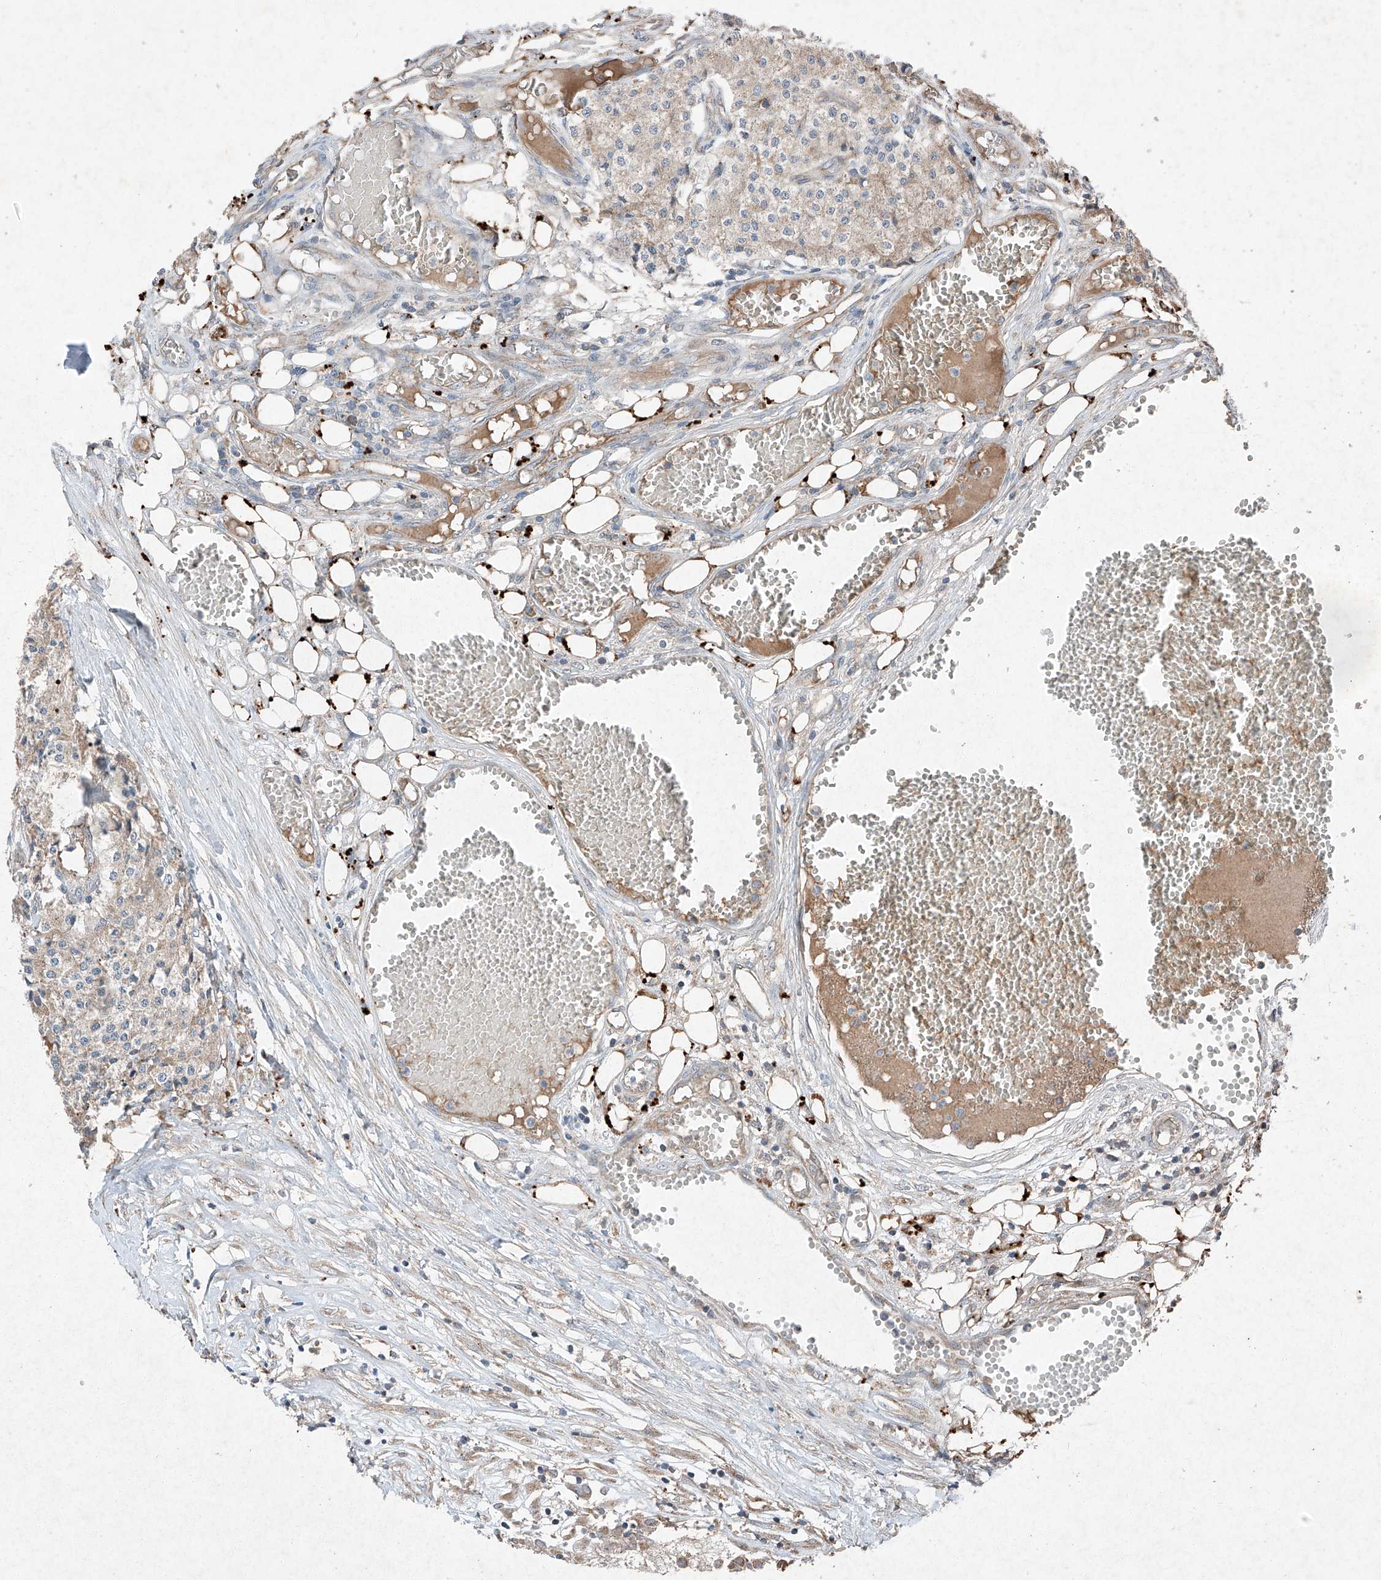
{"staining": {"intensity": "negative", "quantity": "none", "location": "none"}, "tissue": "carcinoid", "cell_type": "Tumor cells", "image_type": "cancer", "snomed": [{"axis": "morphology", "description": "Carcinoid, malignant, NOS"}, {"axis": "topography", "description": "Colon"}], "caption": "Tumor cells show no significant protein positivity in carcinoid.", "gene": "RUSC1", "patient": {"sex": "female", "age": 52}}